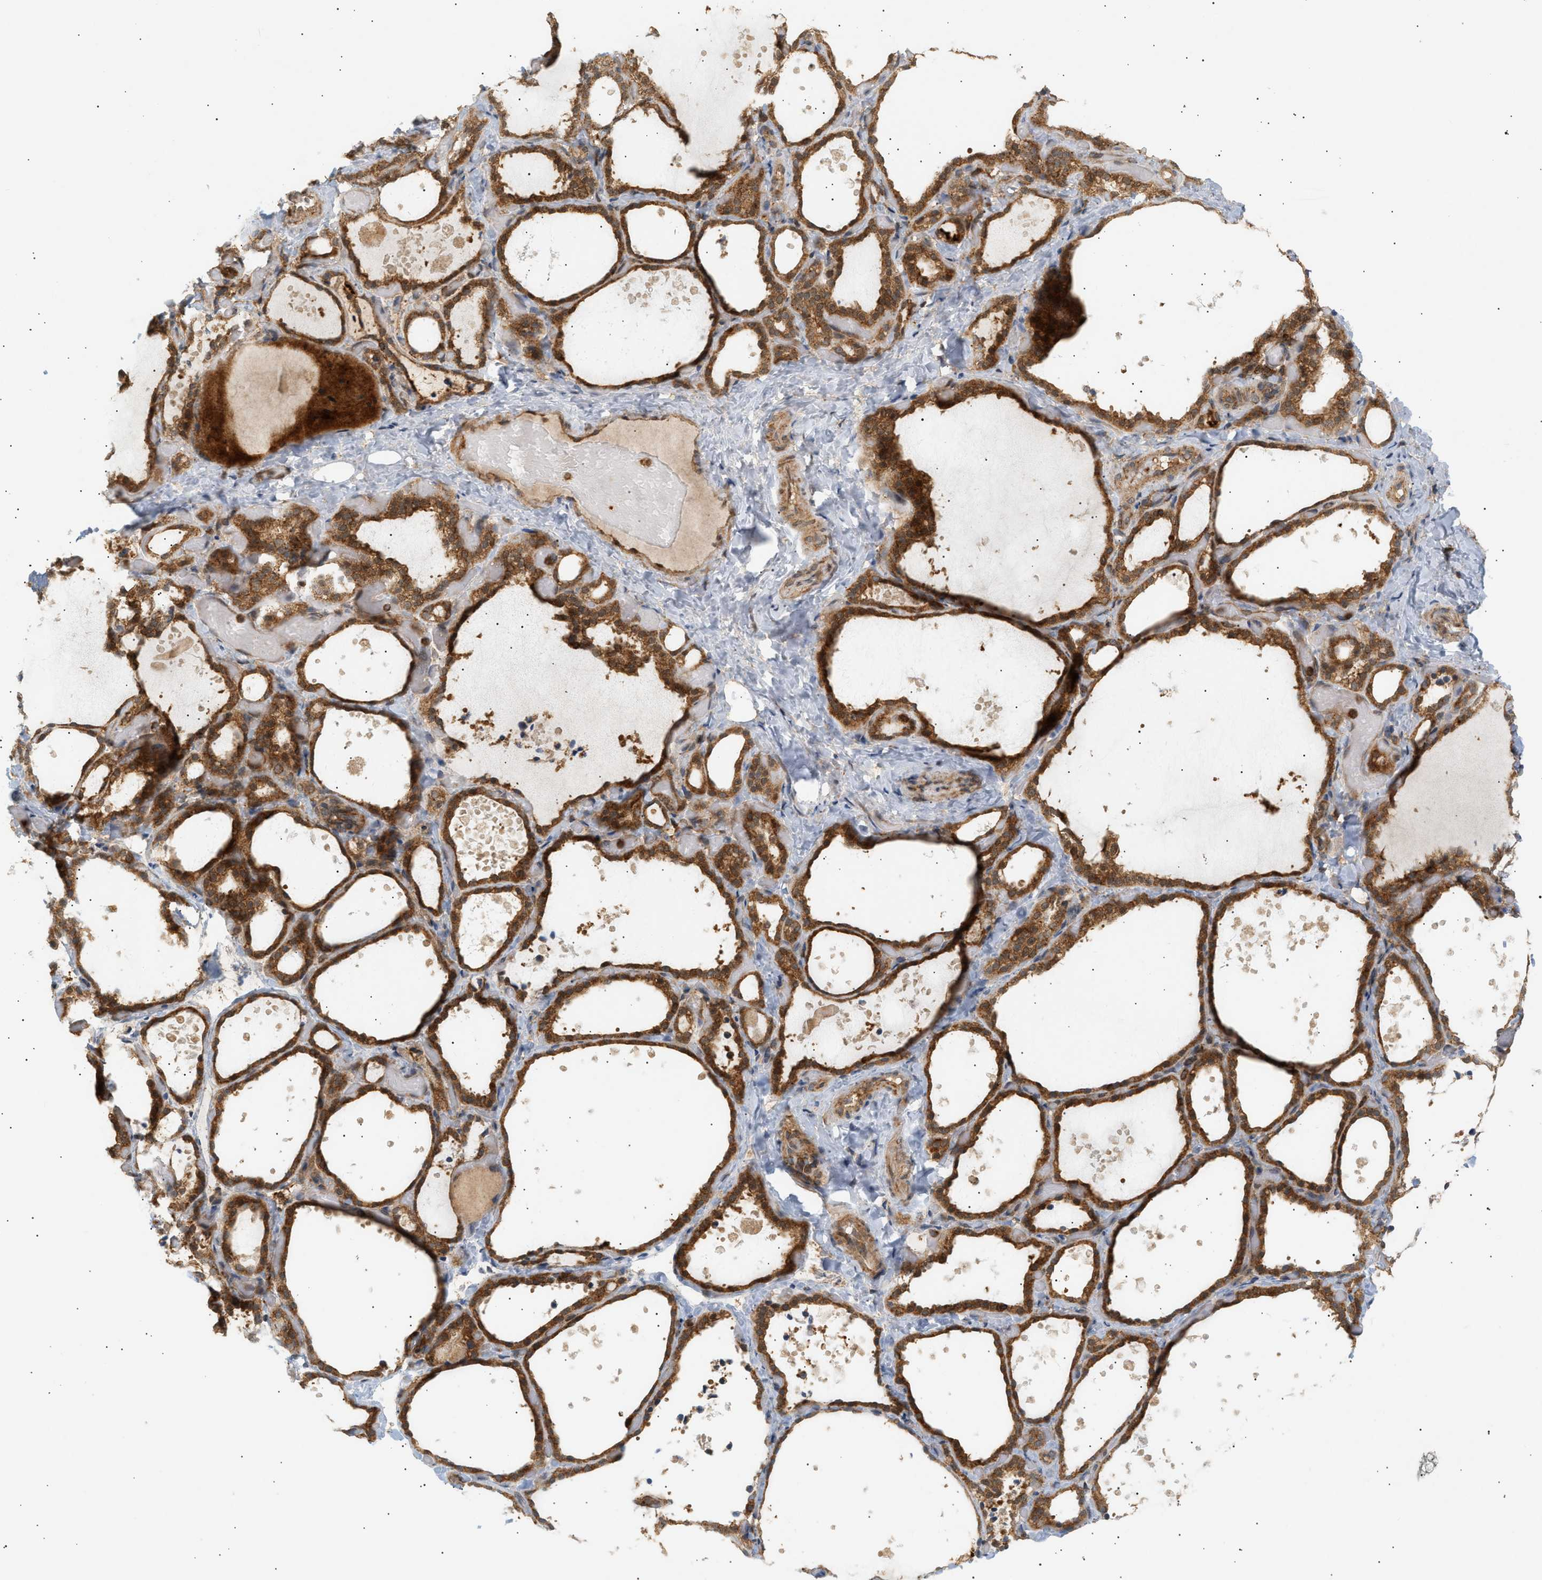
{"staining": {"intensity": "strong", "quantity": ">75%", "location": "cytoplasmic/membranous"}, "tissue": "thyroid gland", "cell_type": "Glandular cells", "image_type": "normal", "snomed": [{"axis": "morphology", "description": "Normal tissue, NOS"}, {"axis": "topography", "description": "Thyroid gland"}], "caption": "This is a histology image of immunohistochemistry staining of normal thyroid gland, which shows strong expression in the cytoplasmic/membranous of glandular cells.", "gene": "SHC1", "patient": {"sex": "female", "age": 44}}